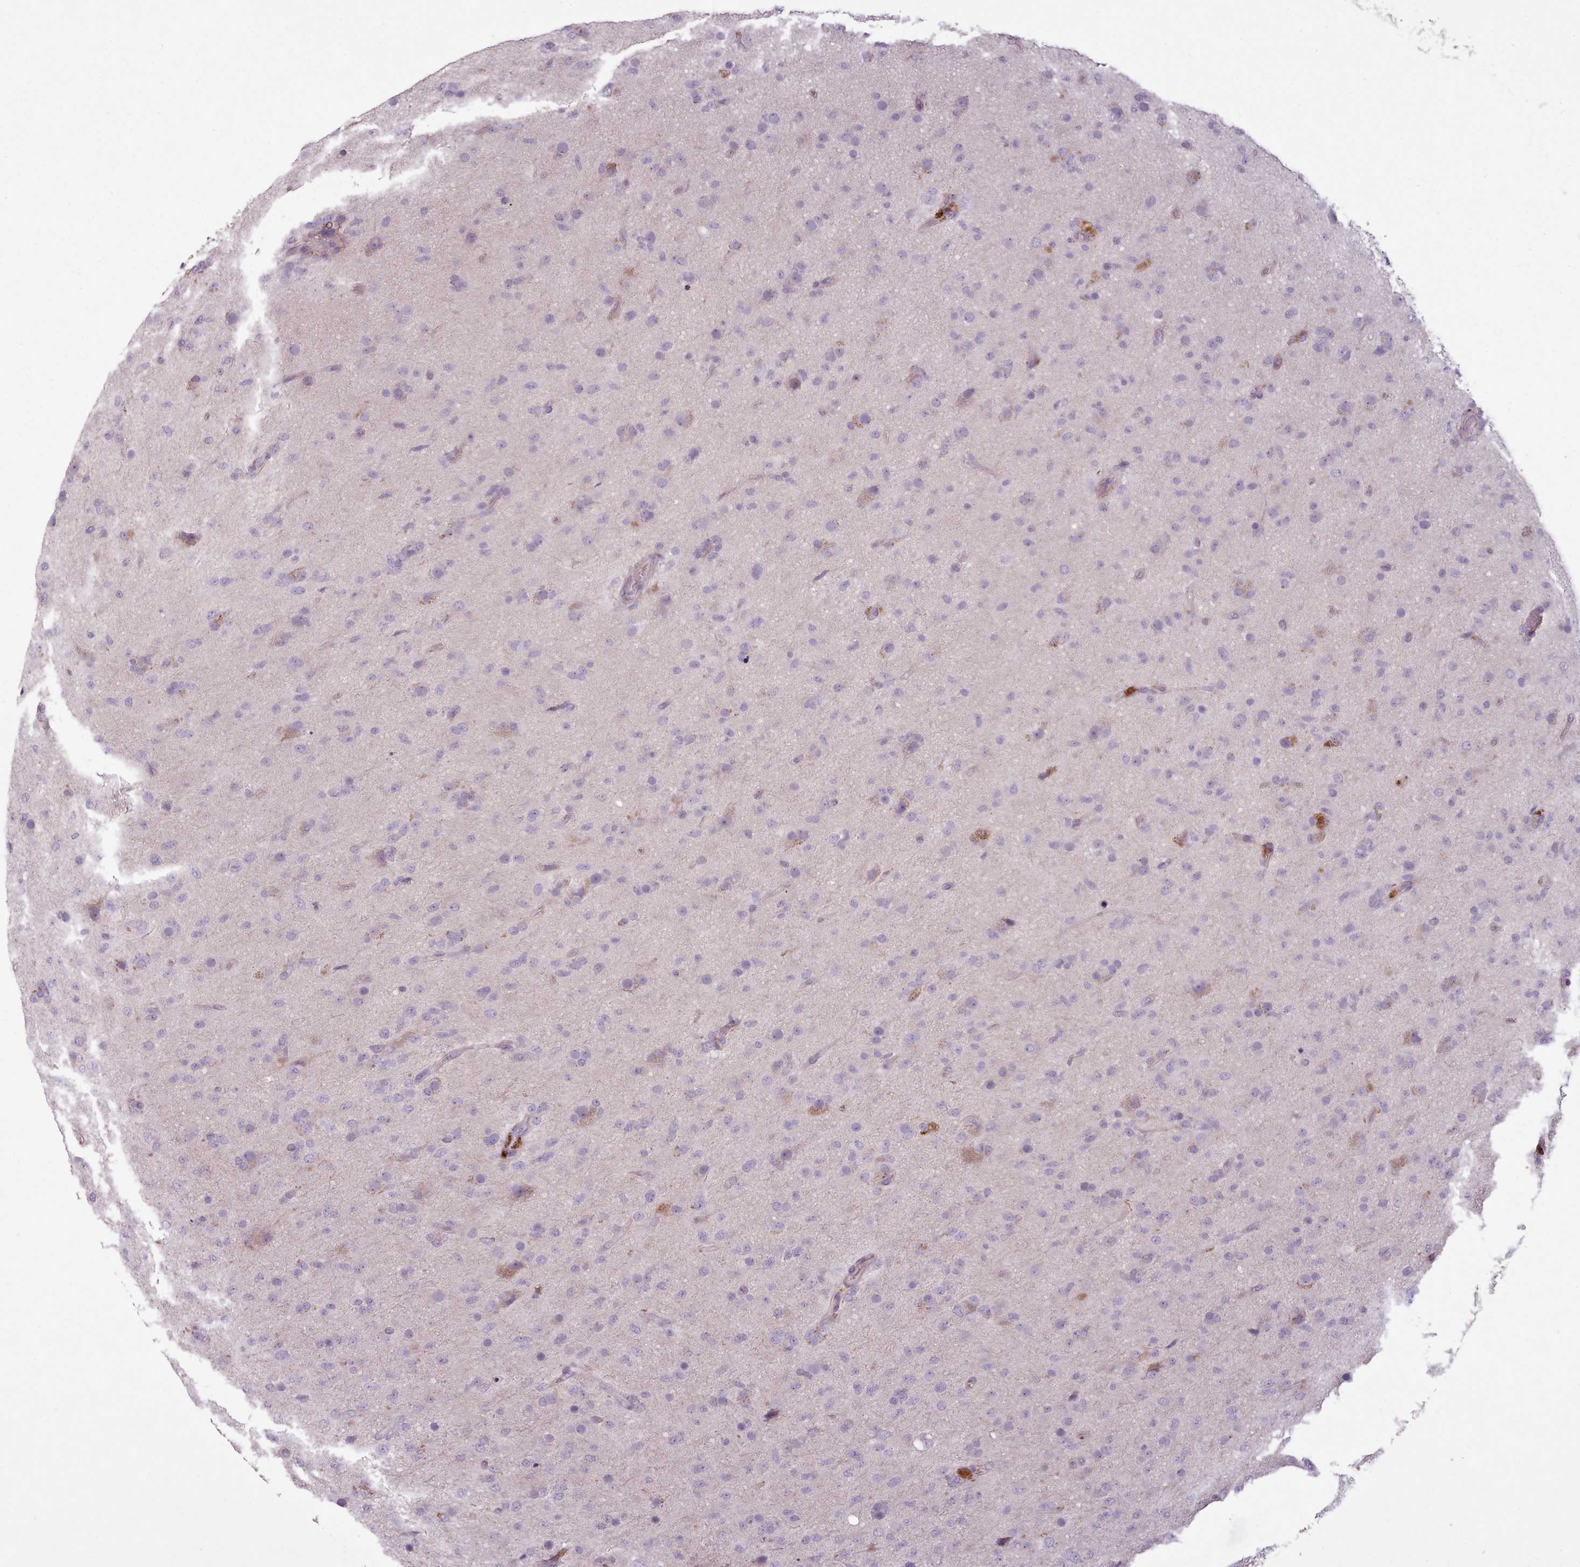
{"staining": {"intensity": "negative", "quantity": "none", "location": "none"}, "tissue": "glioma", "cell_type": "Tumor cells", "image_type": "cancer", "snomed": [{"axis": "morphology", "description": "Glioma, malignant, Low grade"}, {"axis": "topography", "description": "Brain"}], "caption": "The immunohistochemistry histopathology image has no significant staining in tumor cells of glioma tissue.", "gene": "LAPTM5", "patient": {"sex": "male", "age": 65}}